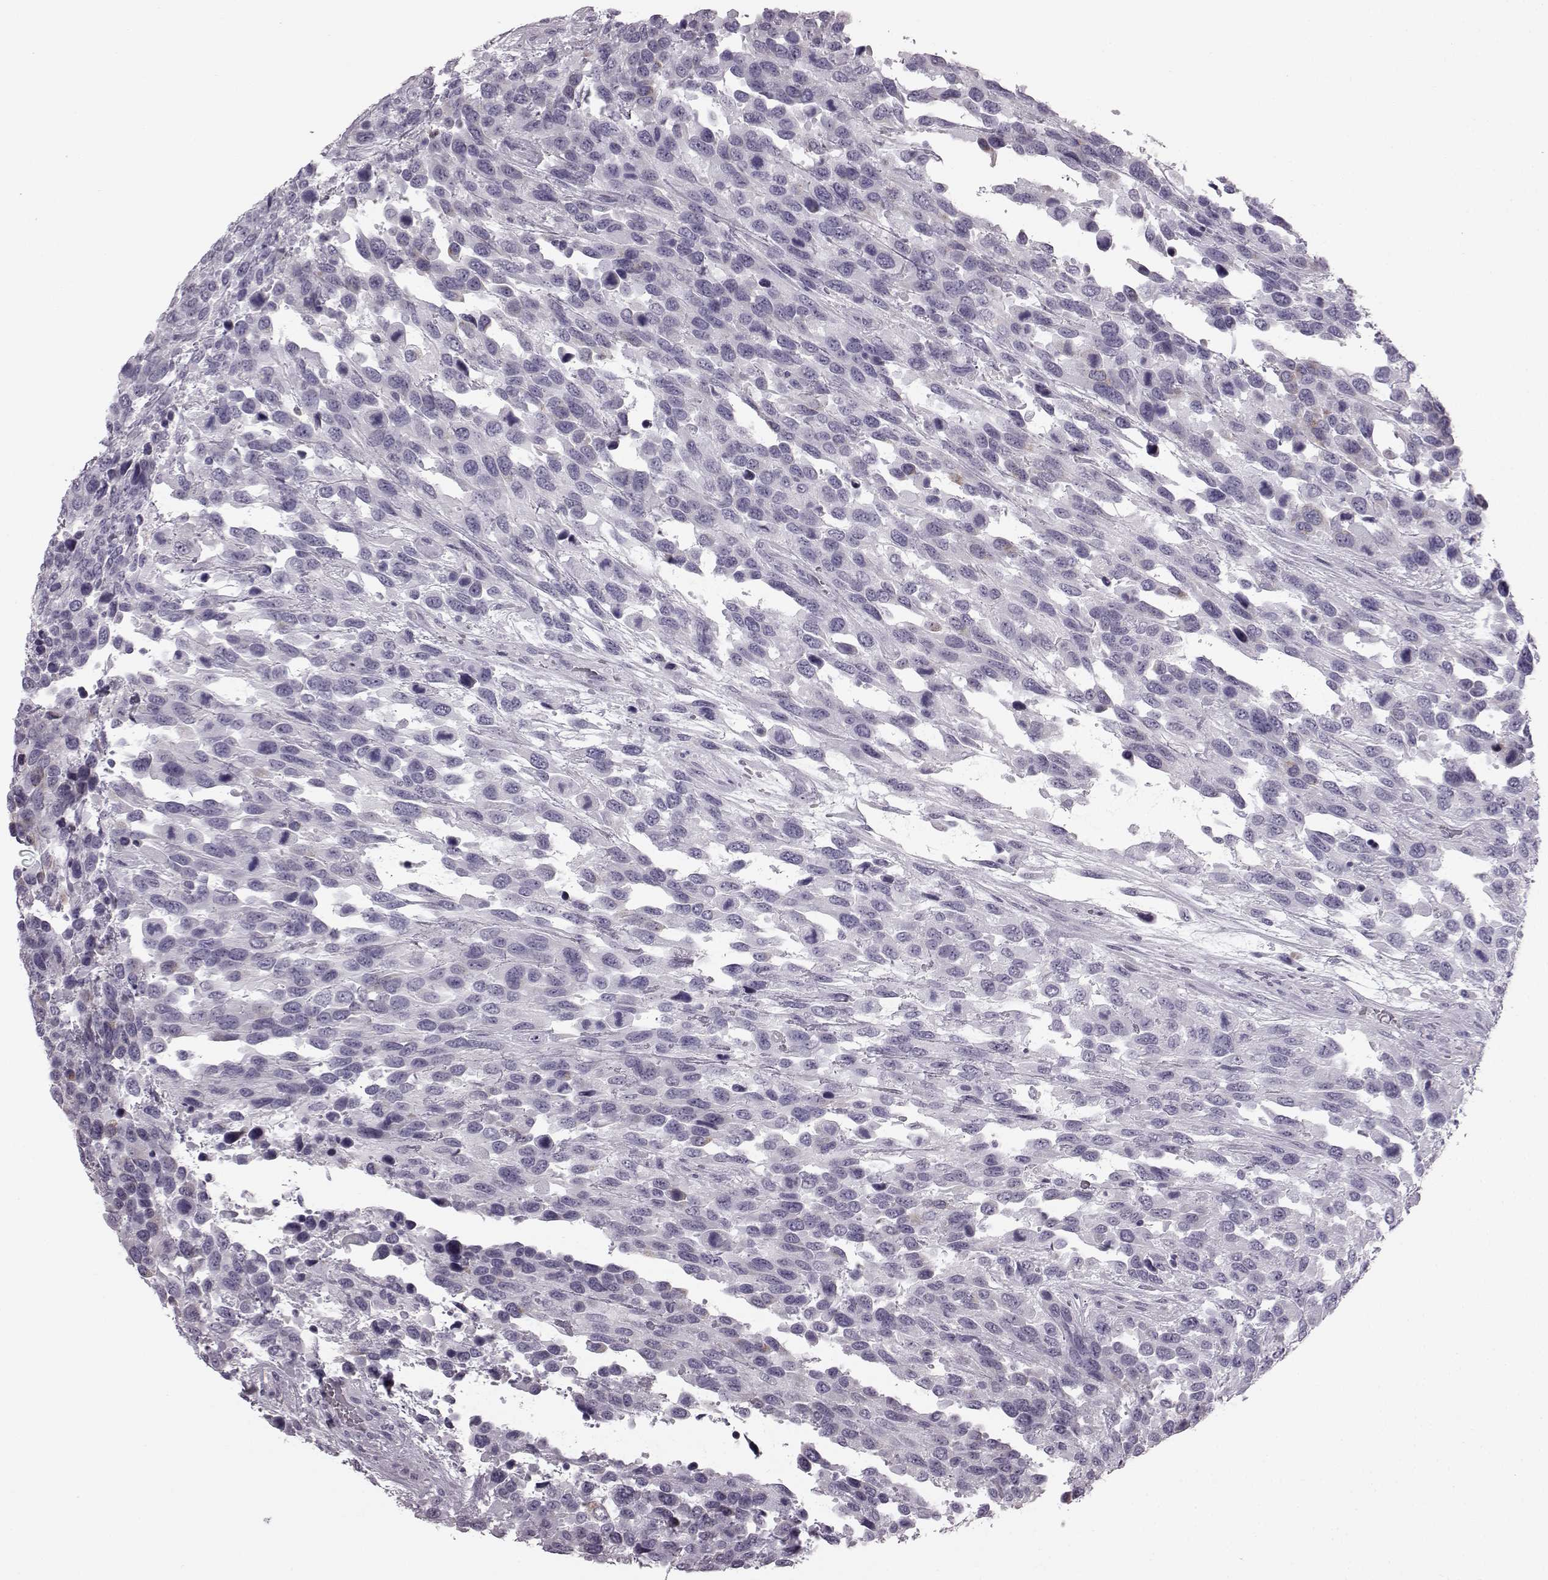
{"staining": {"intensity": "negative", "quantity": "none", "location": "none"}, "tissue": "urothelial cancer", "cell_type": "Tumor cells", "image_type": "cancer", "snomed": [{"axis": "morphology", "description": "Urothelial carcinoma, High grade"}, {"axis": "topography", "description": "Urinary bladder"}], "caption": "The immunohistochemistry photomicrograph has no significant positivity in tumor cells of urothelial carcinoma (high-grade) tissue.", "gene": "JSRP1", "patient": {"sex": "female", "age": 70}}